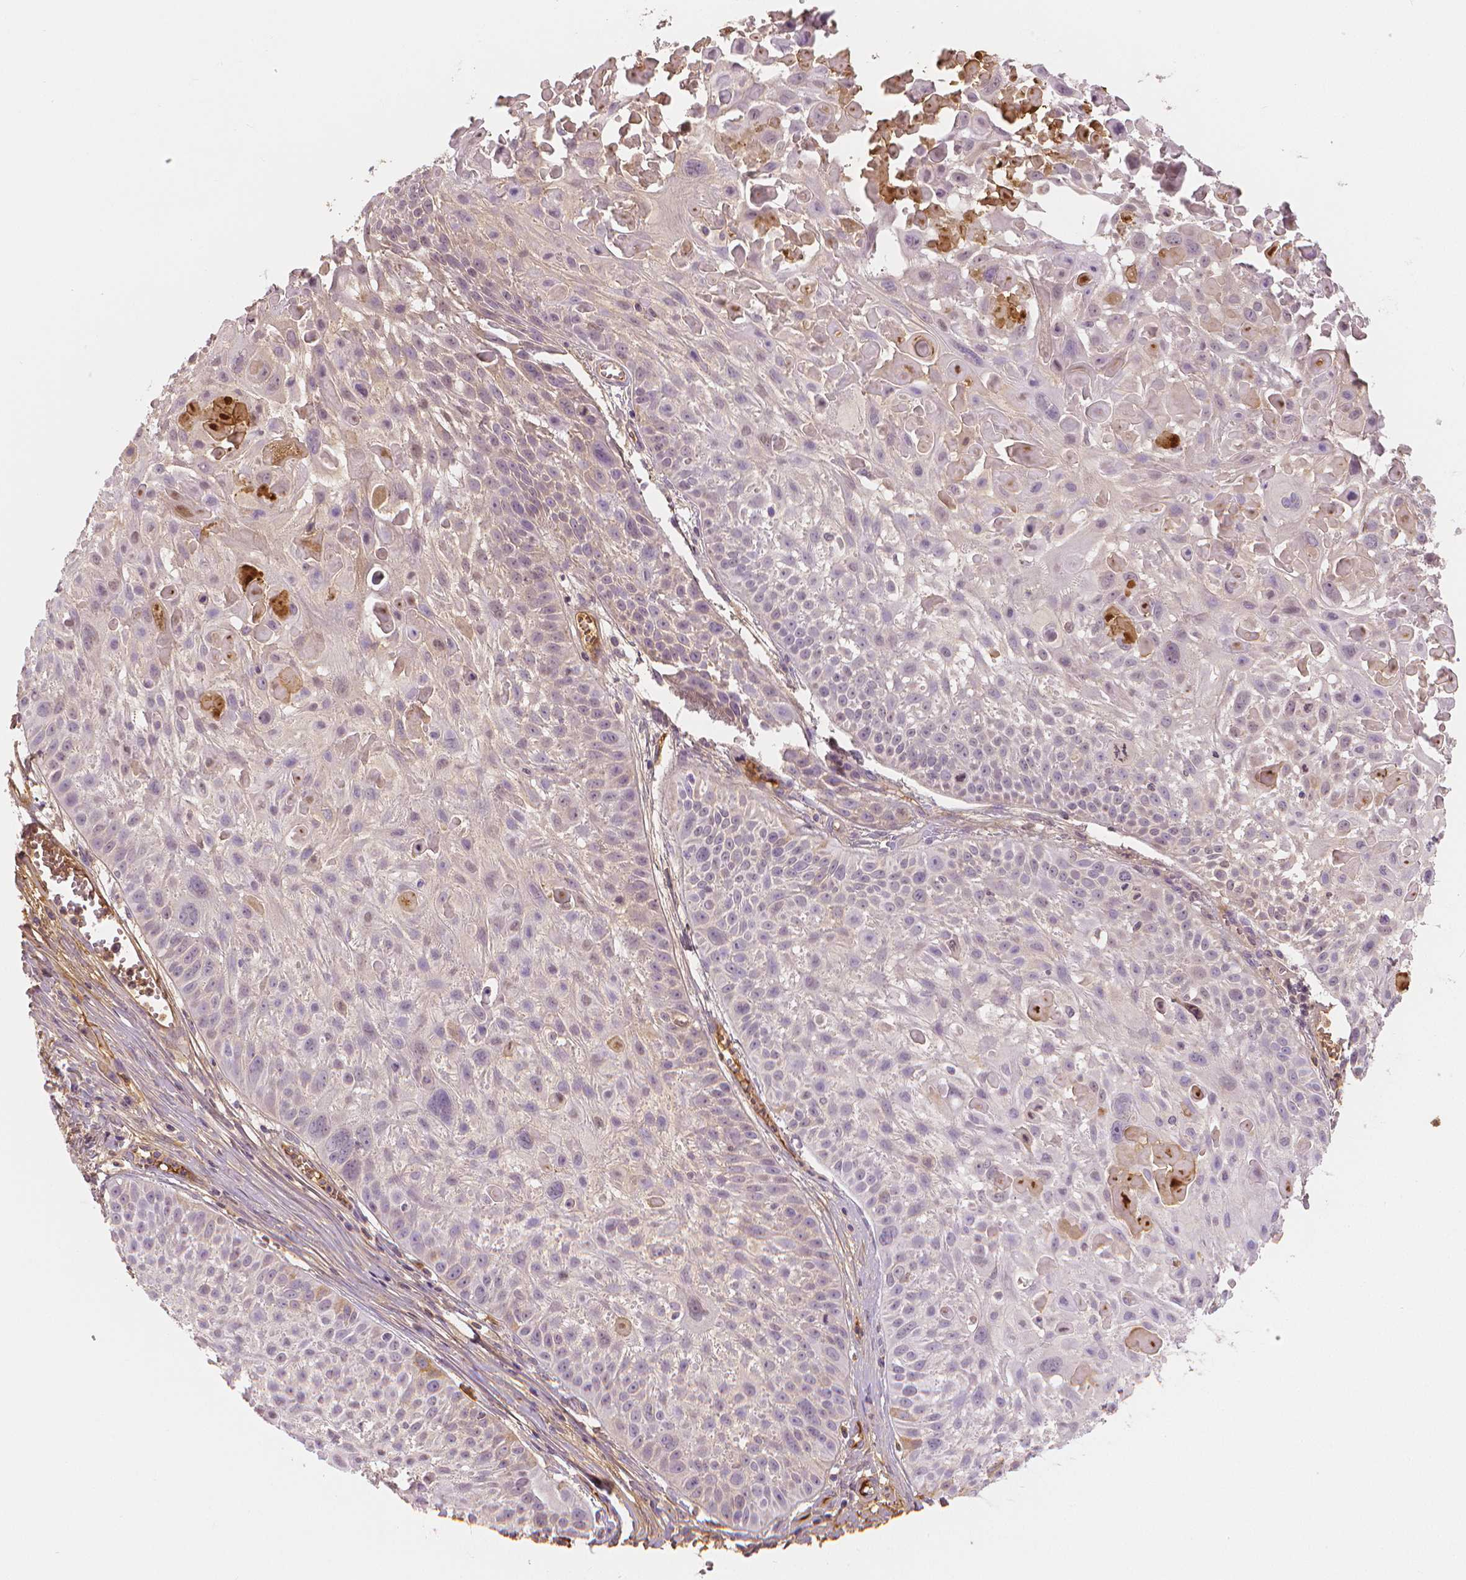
{"staining": {"intensity": "negative", "quantity": "none", "location": "none"}, "tissue": "skin cancer", "cell_type": "Tumor cells", "image_type": "cancer", "snomed": [{"axis": "morphology", "description": "Squamous cell carcinoma, NOS"}, {"axis": "topography", "description": "Skin"}, {"axis": "topography", "description": "Anal"}], "caption": "Image shows no significant protein positivity in tumor cells of squamous cell carcinoma (skin).", "gene": "APOA4", "patient": {"sex": "female", "age": 75}}